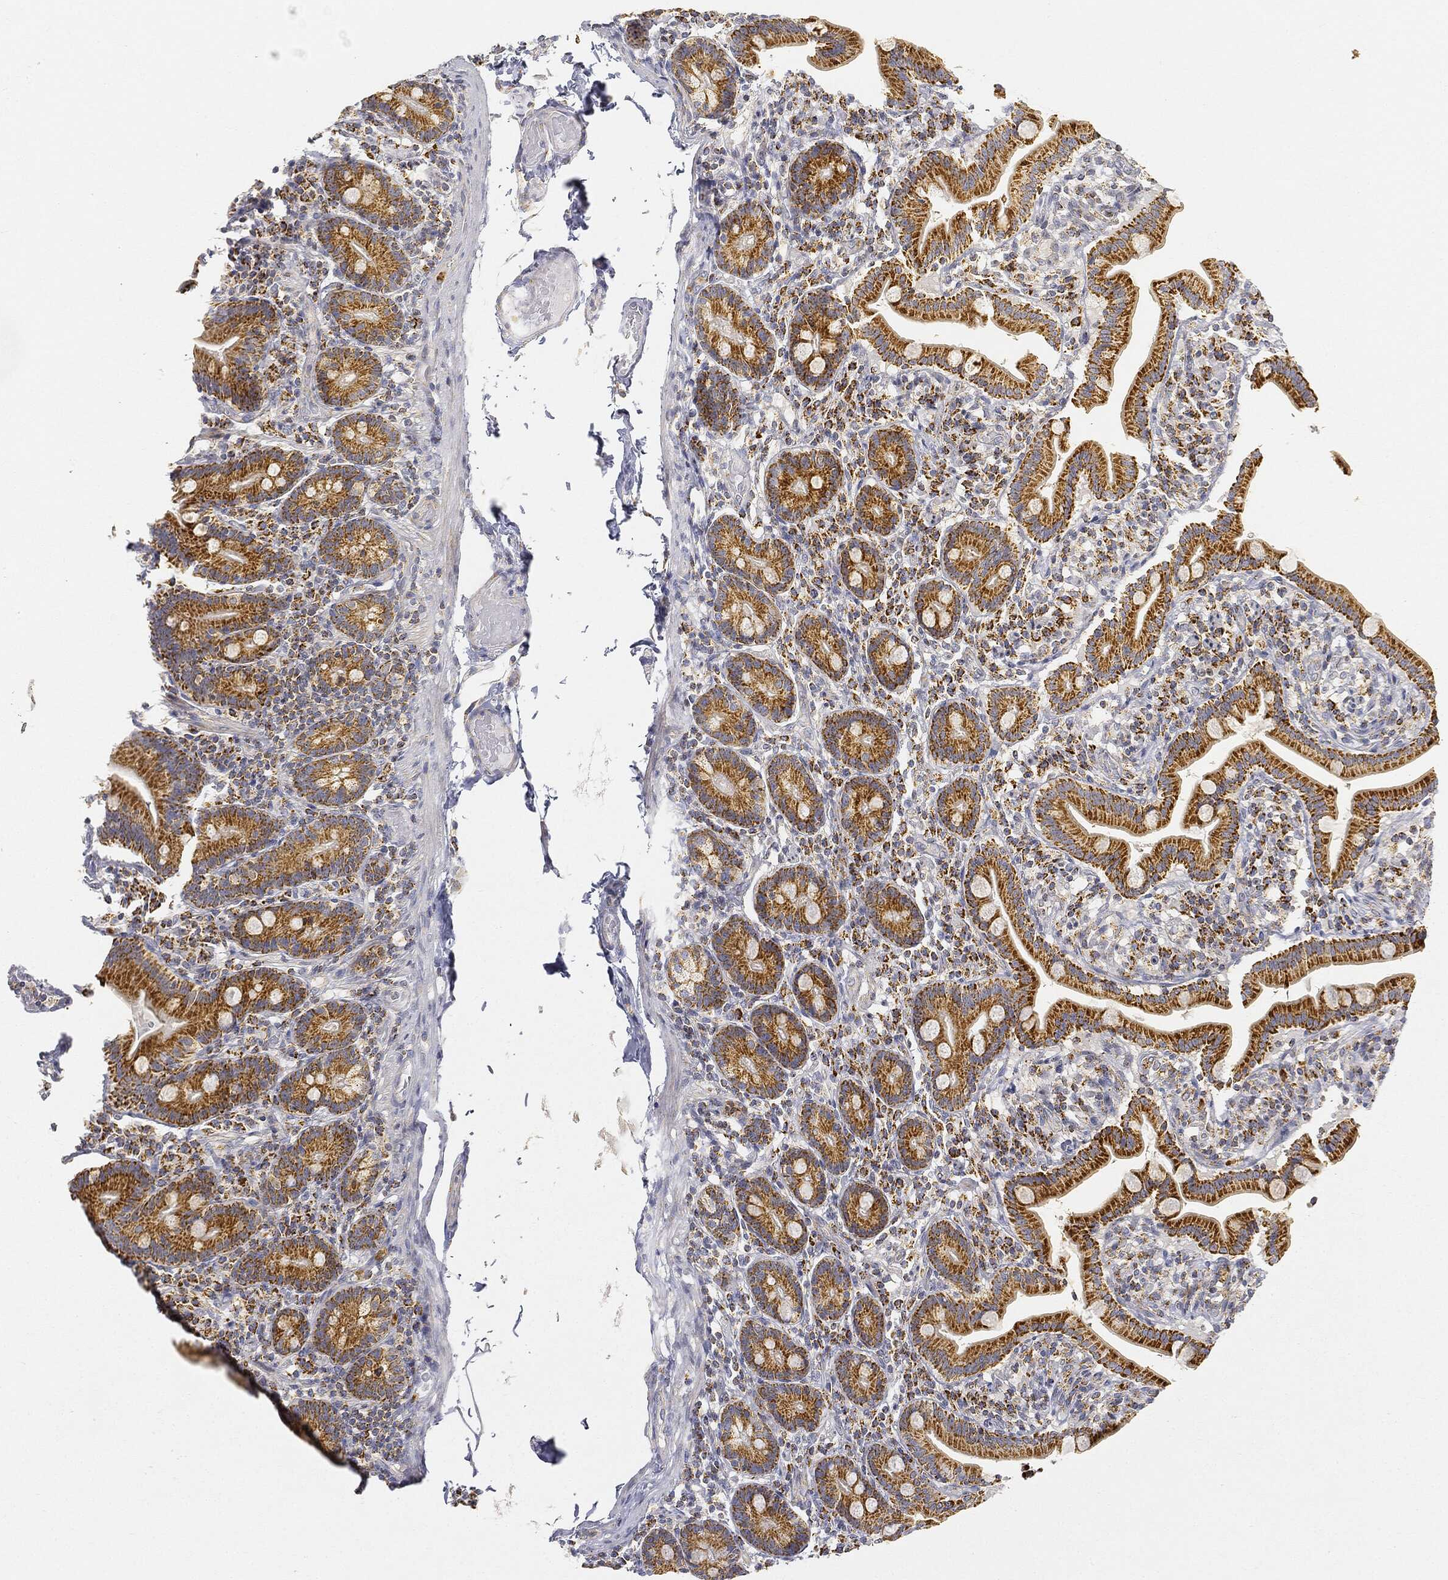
{"staining": {"intensity": "strong", "quantity": ">75%", "location": "cytoplasmic/membranous"}, "tissue": "small intestine", "cell_type": "Glandular cells", "image_type": "normal", "snomed": [{"axis": "morphology", "description": "Normal tissue, NOS"}, {"axis": "topography", "description": "Small intestine"}], "caption": "Immunohistochemical staining of normal small intestine shows >75% levels of strong cytoplasmic/membranous protein staining in about >75% of glandular cells. The staining was performed using DAB, with brown indicating positive protein expression. Nuclei are stained blue with hematoxylin.", "gene": "CAPN15", "patient": {"sex": "male", "age": 66}}